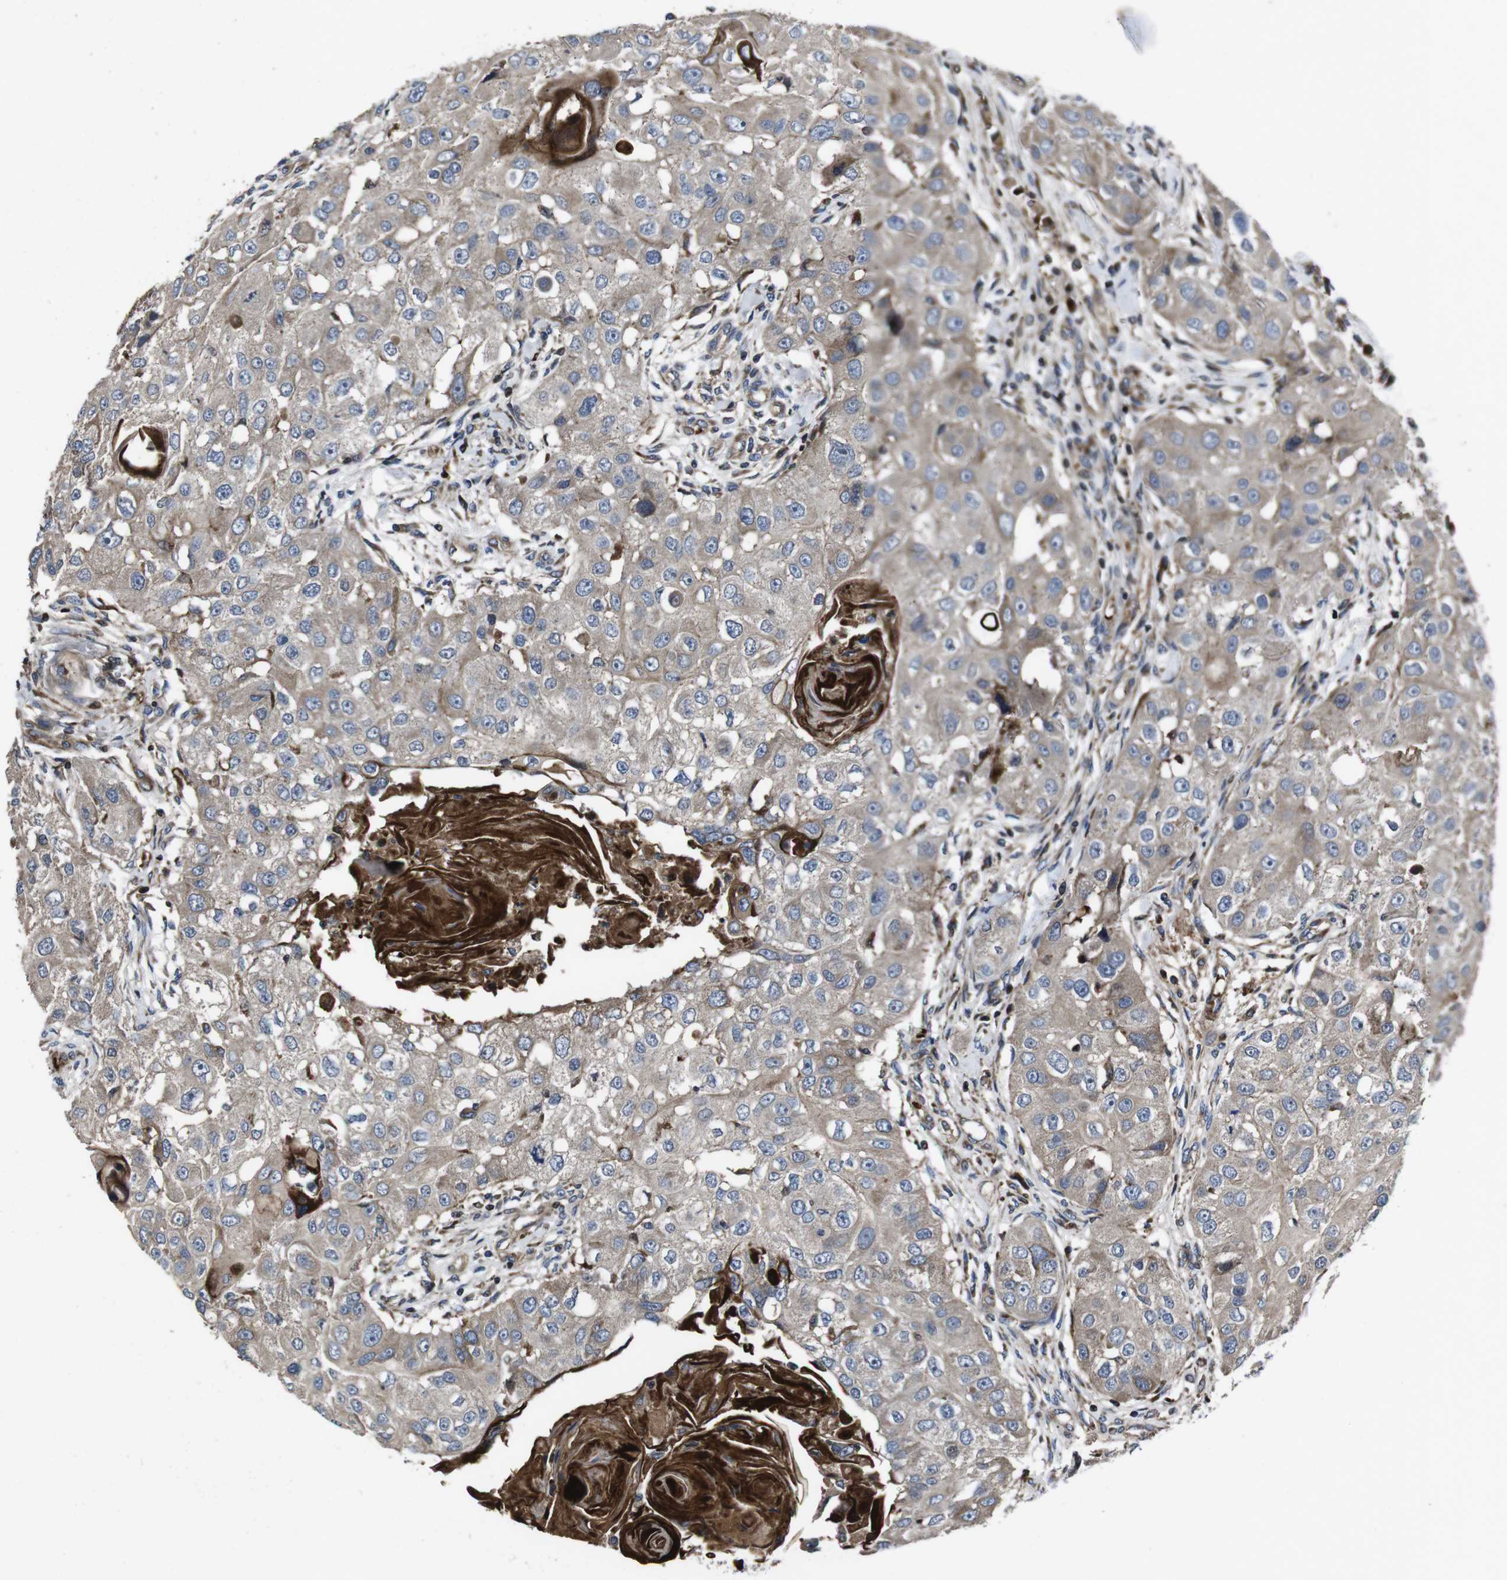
{"staining": {"intensity": "weak", "quantity": ">75%", "location": "cytoplasmic/membranous"}, "tissue": "head and neck cancer", "cell_type": "Tumor cells", "image_type": "cancer", "snomed": [{"axis": "morphology", "description": "Normal tissue, NOS"}, {"axis": "morphology", "description": "Squamous cell carcinoma, NOS"}, {"axis": "topography", "description": "Skeletal muscle"}, {"axis": "topography", "description": "Head-Neck"}], "caption": "Squamous cell carcinoma (head and neck) stained with a protein marker shows weak staining in tumor cells.", "gene": "SMYD3", "patient": {"sex": "male", "age": 51}}